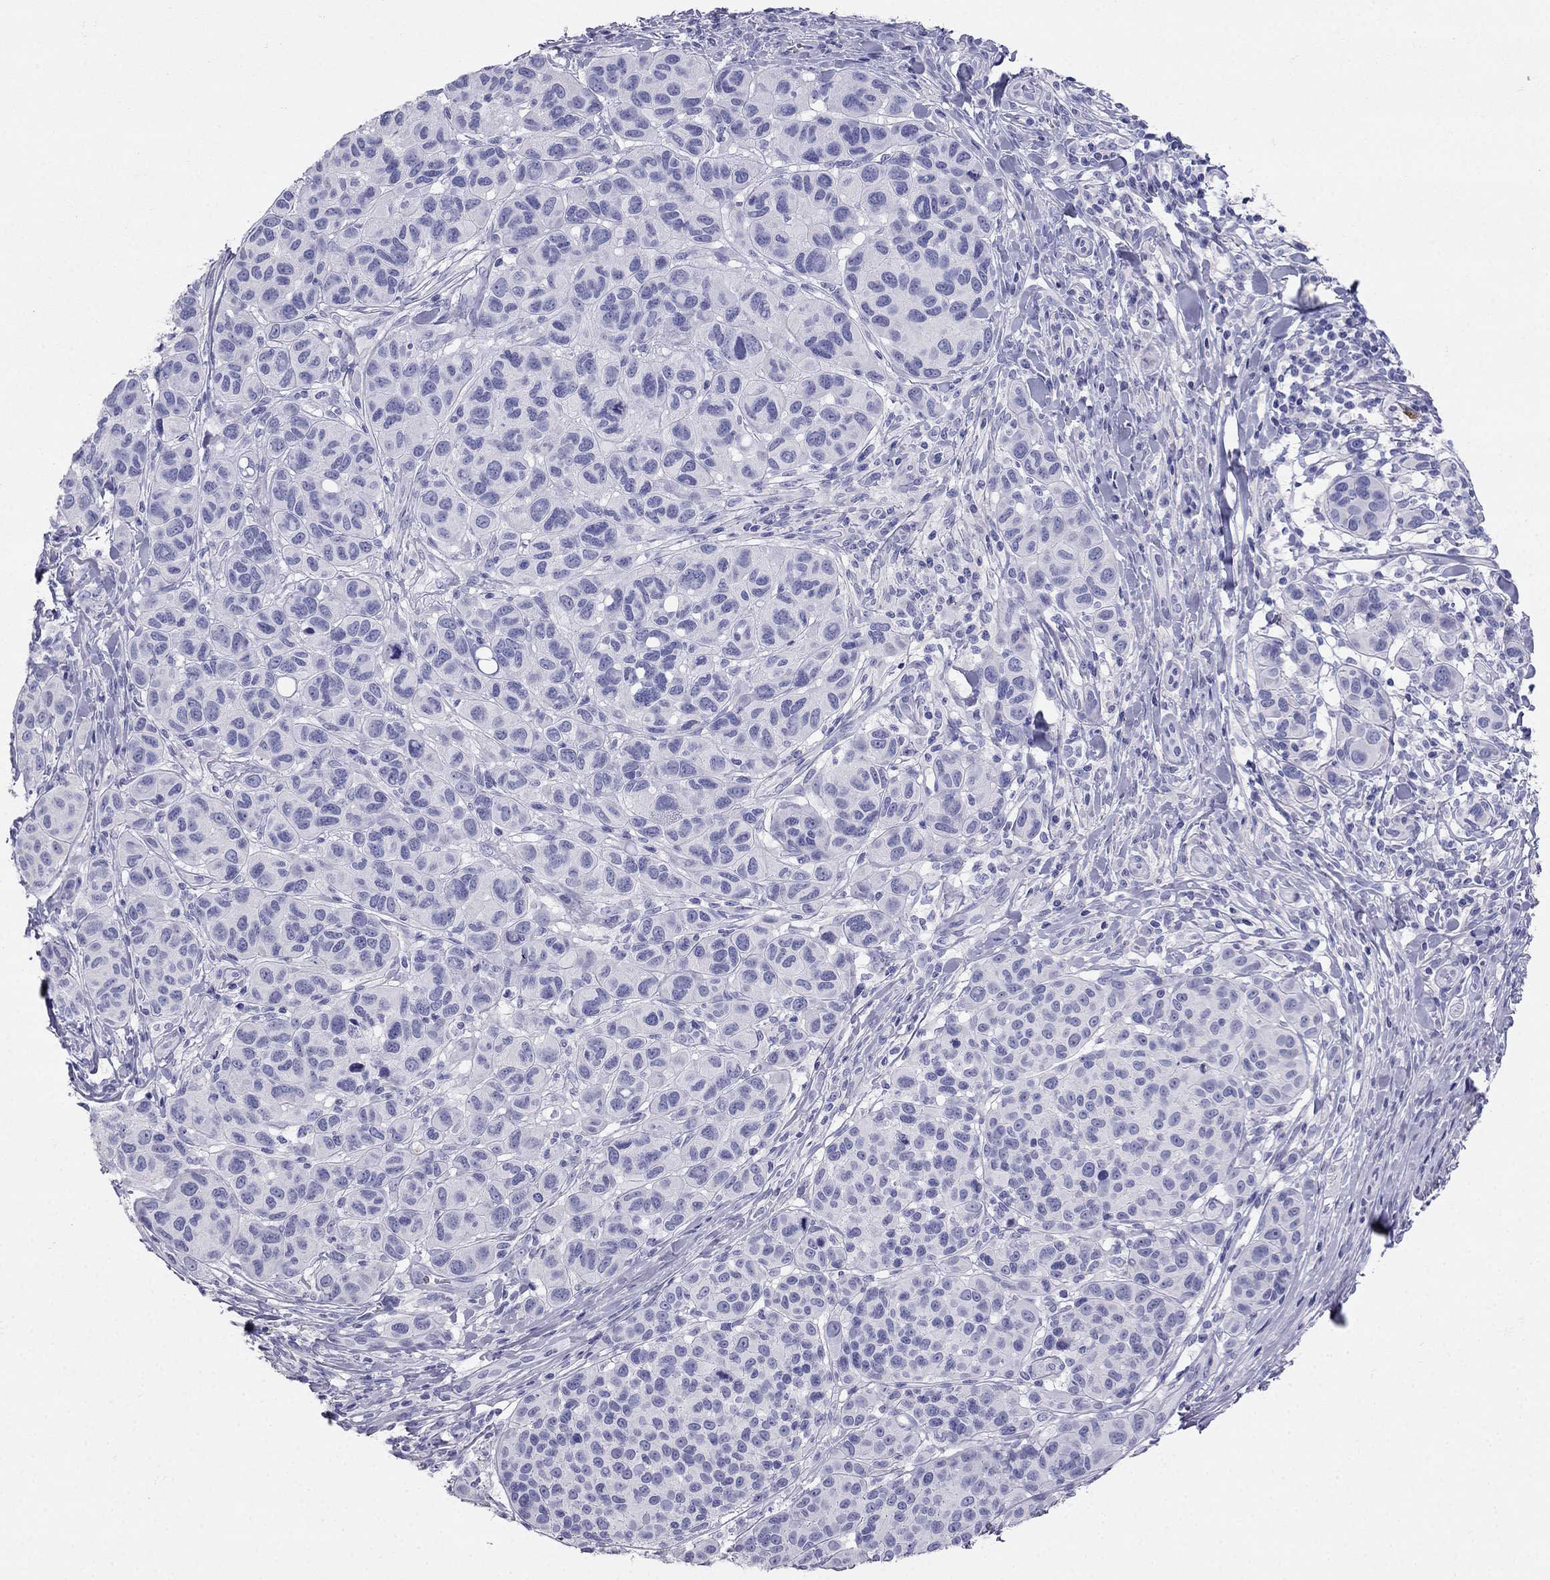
{"staining": {"intensity": "negative", "quantity": "none", "location": "none"}, "tissue": "melanoma", "cell_type": "Tumor cells", "image_type": "cancer", "snomed": [{"axis": "morphology", "description": "Malignant melanoma, NOS"}, {"axis": "topography", "description": "Skin"}], "caption": "An image of human malignant melanoma is negative for staining in tumor cells. (IHC, brightfield microscopy, high magnification).", "gene": "RFLNA", "patient": {"sex": "male", "age": 79}}